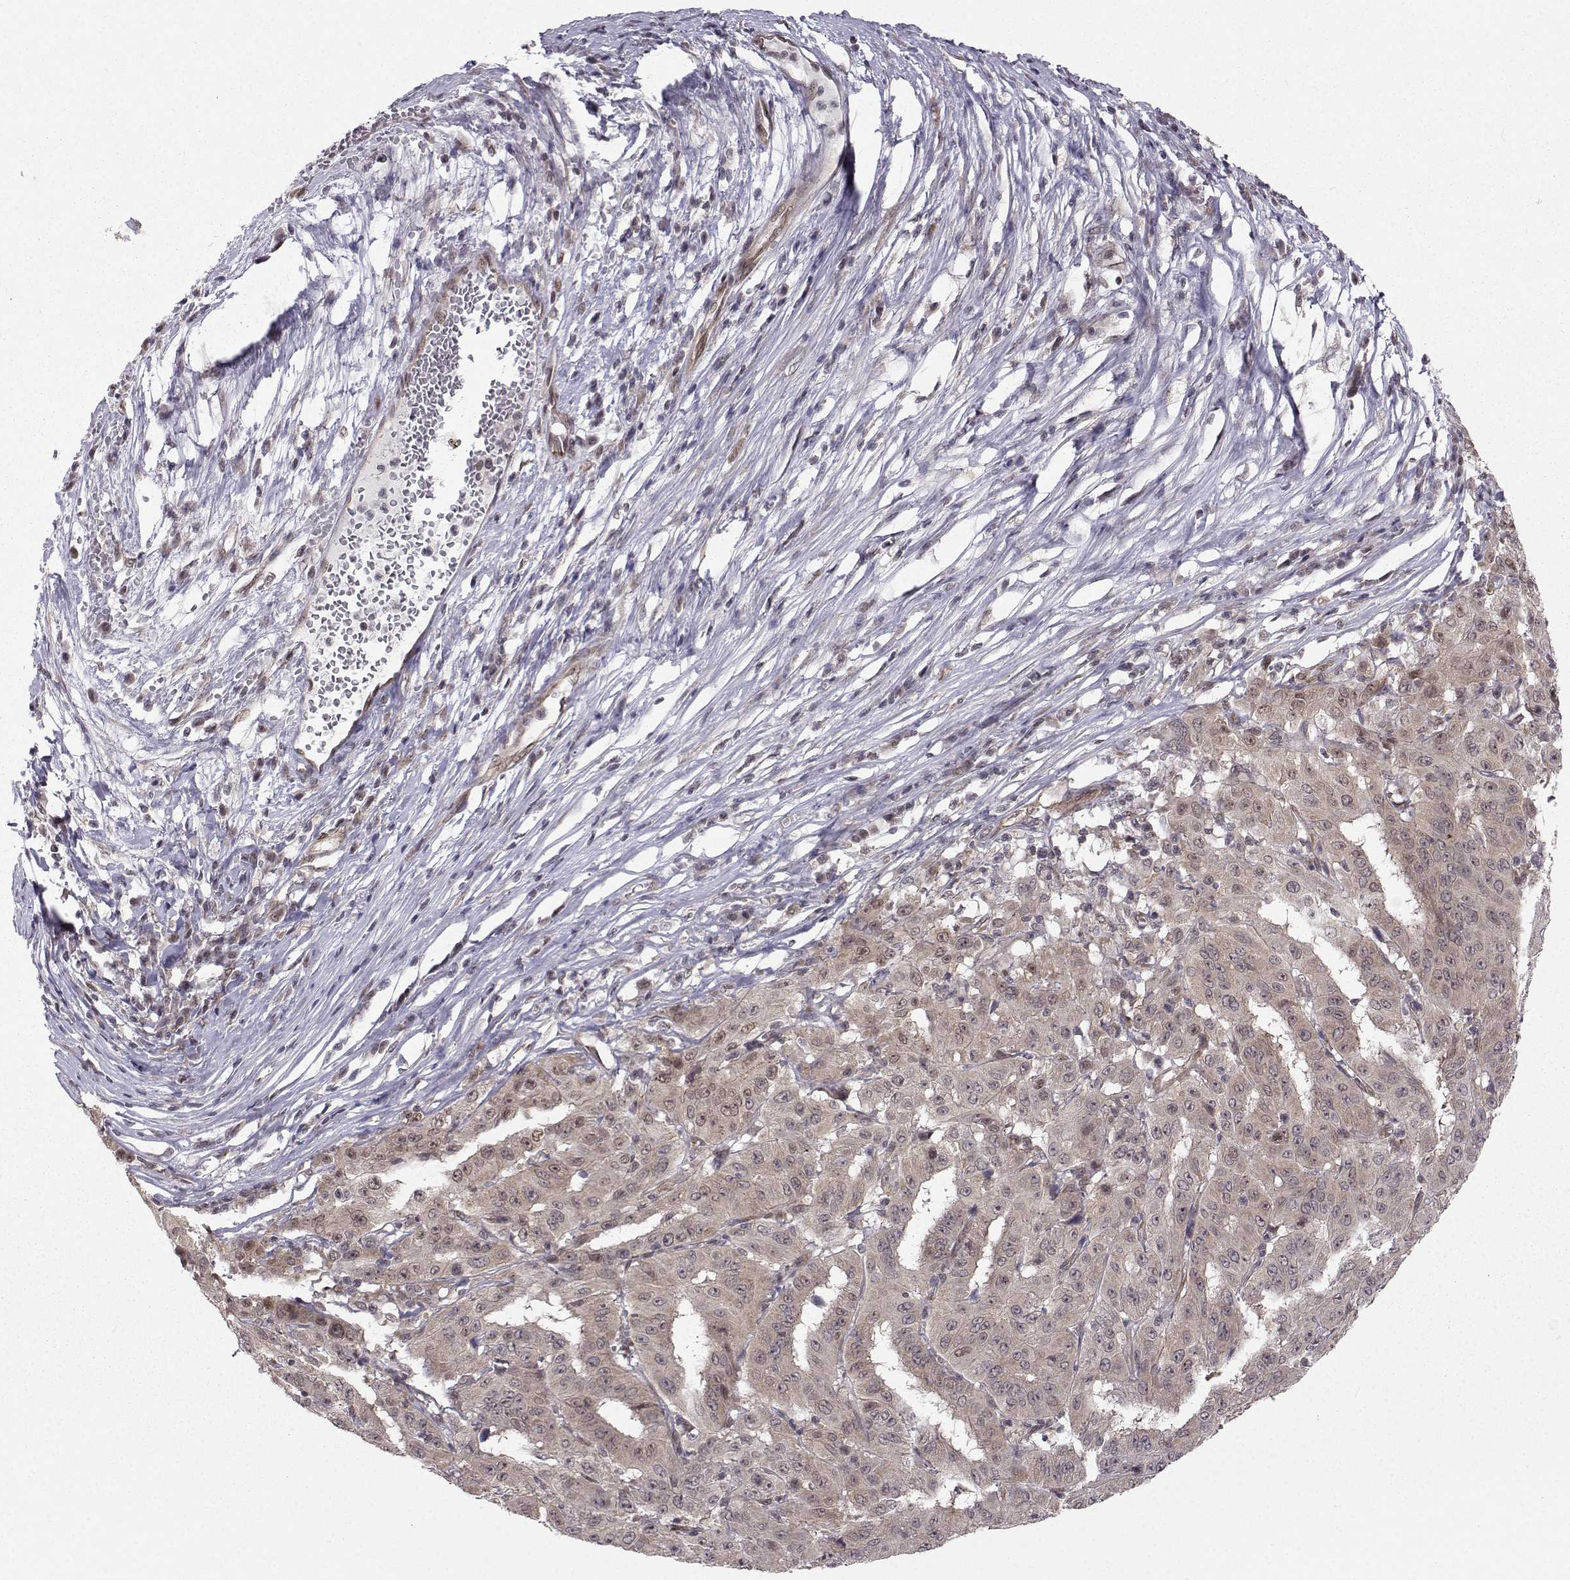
{"staining": {"intensity": "weak", "quantity": ">75%", "location": "cytoplasmic/membranous"}, "tissue": "pancreatic cancer", "cell_type": "Tumor cells", "image_type": "cancer", "snomed": [{"axis": "morphology", "description": "Adenocarcinoma, NOS"}, {"axis": "topography", "description": "Pancreas"}], "caption": "IHC of human adenocarcinoma (pancreatic) reveals low levels of weak cytoplasmic/membranous expression in about >75% of tumor cells.", "gene": "PKN2", "patient": {"sex": "male", "age": 63}}